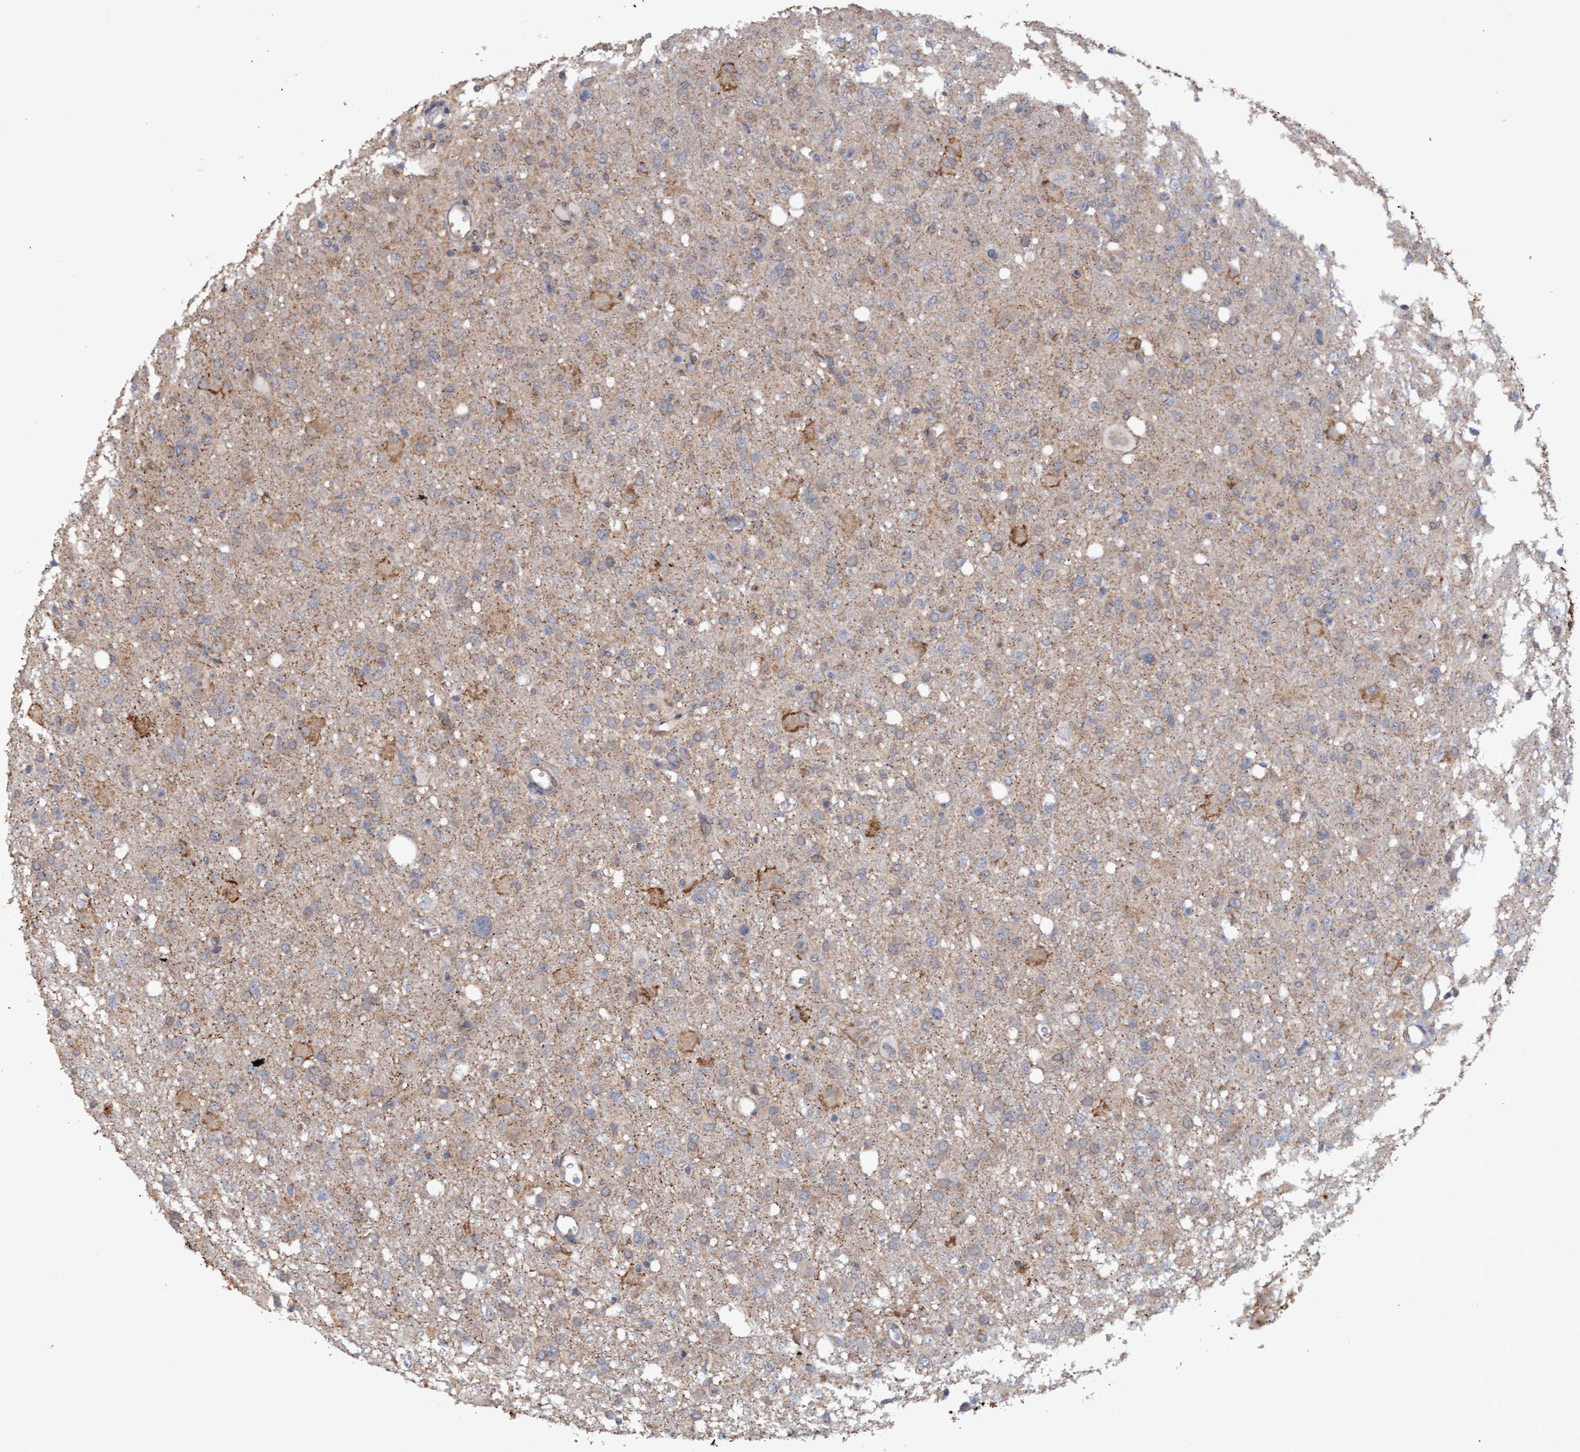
{"staining": {"intensity": "weak", "quantity": "<25%", "location": "cytoplasmic/membranous"}, "tissue": "glioma", "cell_type": "Tumor cells", "image_type": "cancer", "snomed": [{"axis": "morphology", "description": "Glioma, malignant, High grade"}, {"axis": "topography", "description": "Brain"}], "caption": "Immunohistochemistry photomicrograph of neoplastic tissue: high-grade glioma (malignant) stained with DAB (3,3'-diaminobenzidine) exhibits no significant protein expression in tumor cells. (DAB (3,3'-diaminobenzidine) IHC, high magnification).", "gene": "MGLL", "patient": {"sex": "female", "age": 57}}